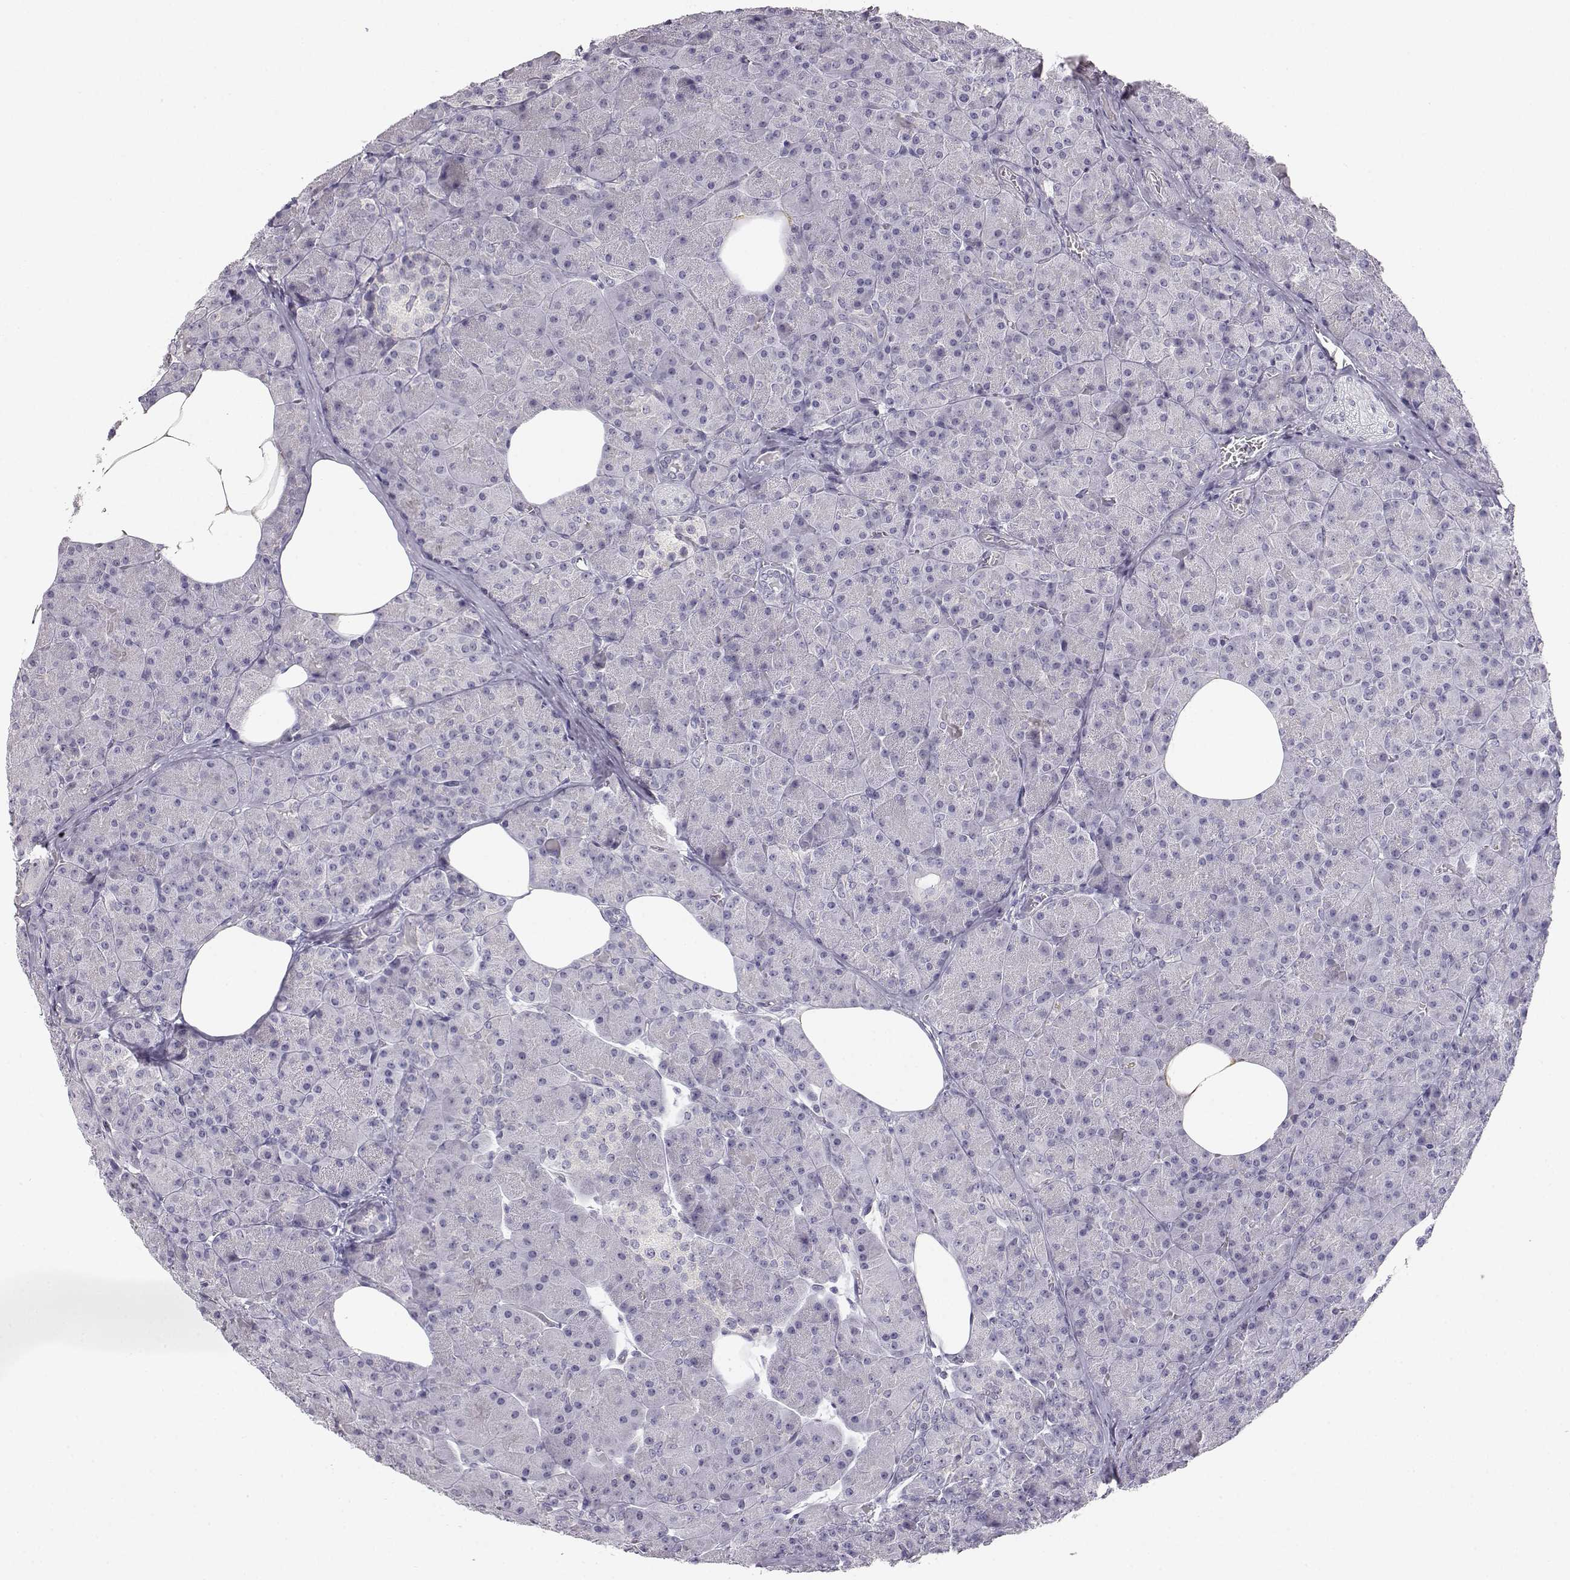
{"staining": {"intensity": "negative", "quantity": "none", "location": "none"}, "tissue": "pancreas", "cell_type": "Exocrine glandular cells", "image_type": "normal", "snomed": [{"axis": "morphology", "description": "Normal tissue, NOS"}, {"axis": "topography", "description": "Pancreas"}], "caption": "Pancreas stained for a protein using immunohistochemistry (IHC) demonstrates no positivity exocrine glandular cells.", "gene": "MYCBPAP", "patient": {"sex": "female", "age": 45}}